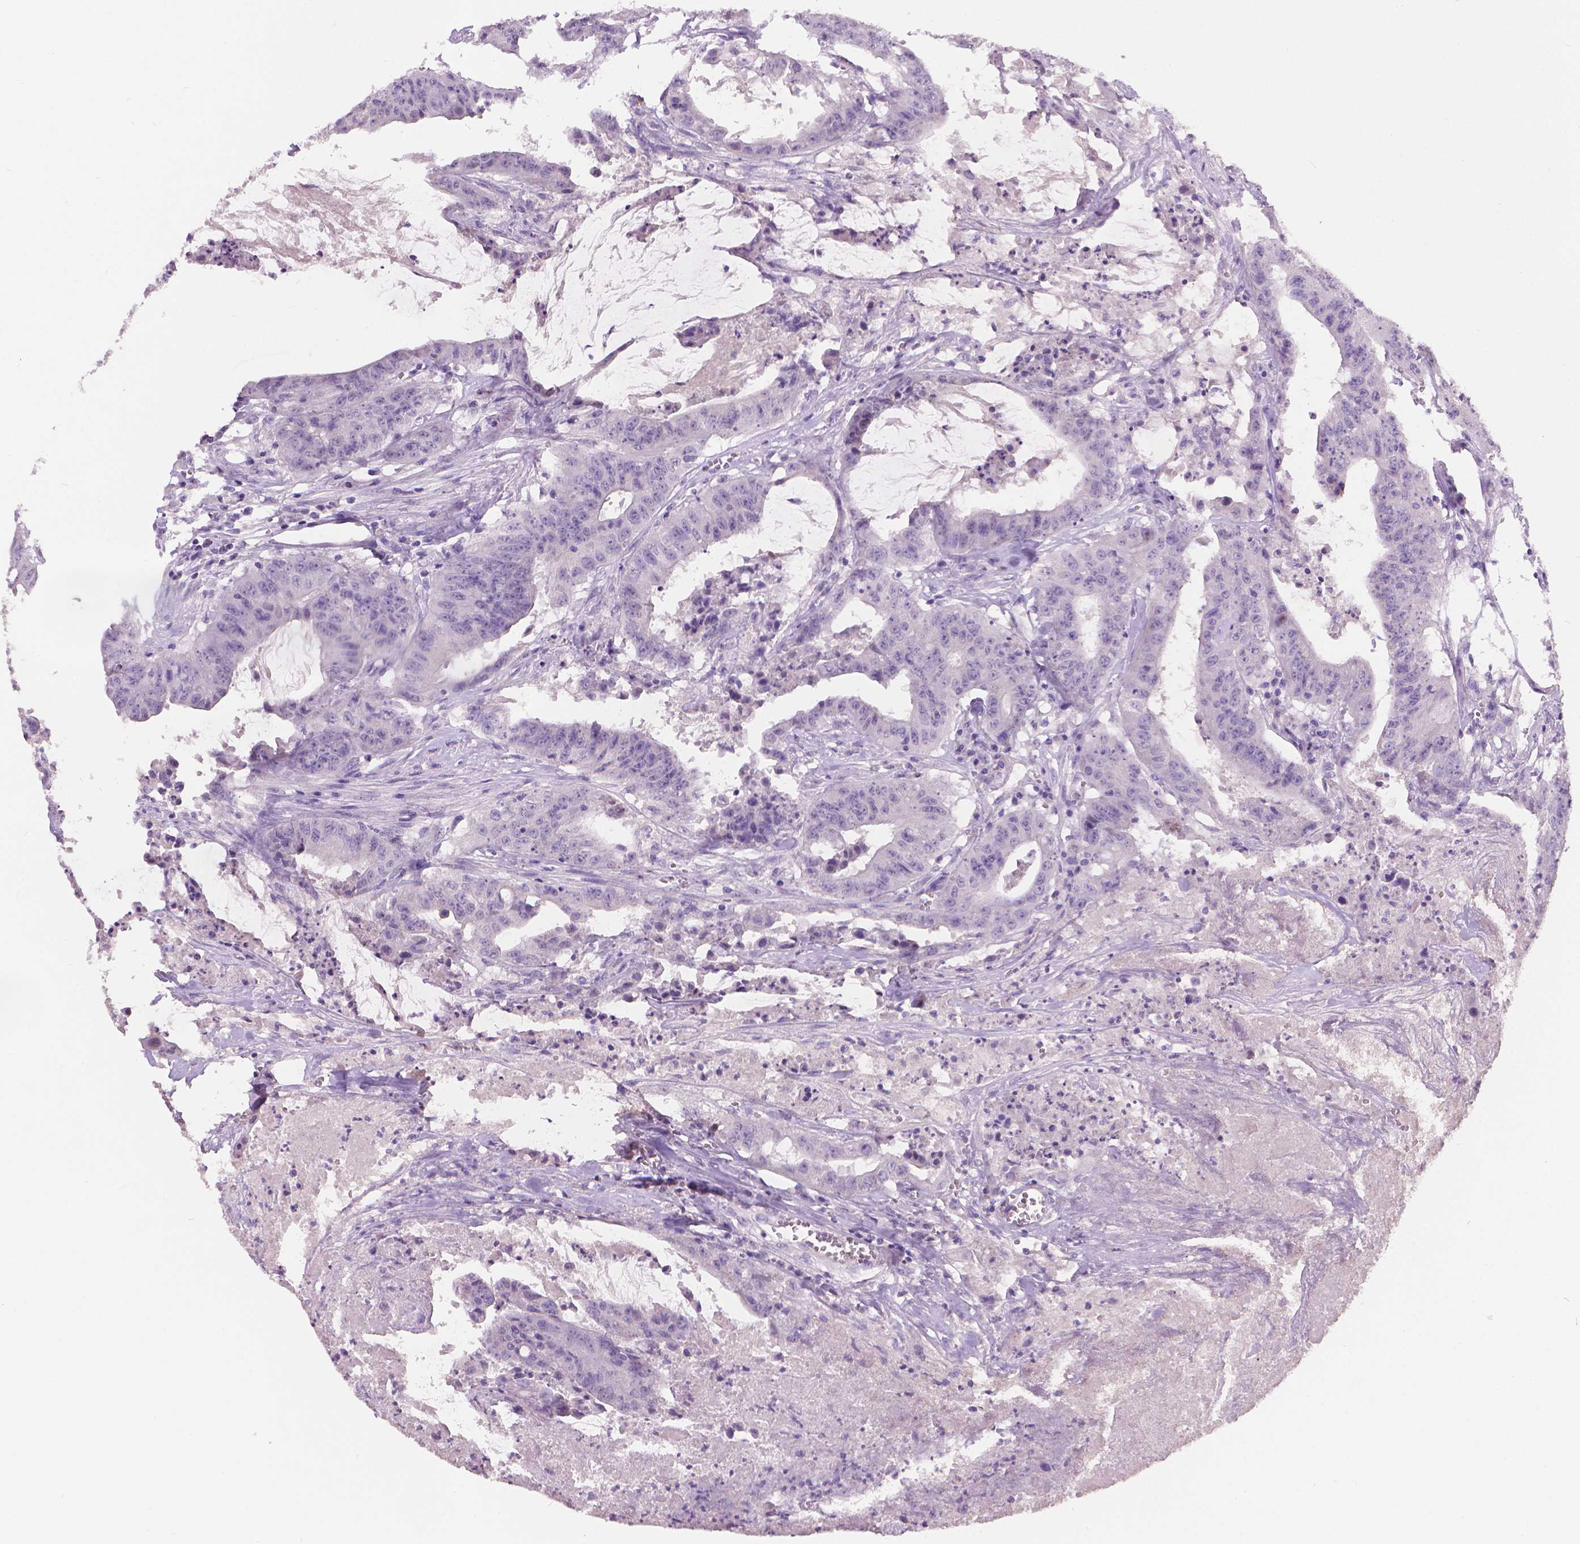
{"staining": {"intensity": "negative", "quantity": "none", "location": "none"}, "tissue": "colorectal cancer", "cell_type": "Tumor cells", "image_type": "cancer", "snomed": [{"axis": "morphology", "description": "Adenocarcinoma, NOS"}, {"axis": "topography", "description": "Colon"}], "caption": "A high-resolution photomicrograph shows IHC staining of colorectal cancer, which demonstrates no significant expression in tumor cells.", "gene": "TNNI2", "patient": {"sex": "male", "age": 33}}